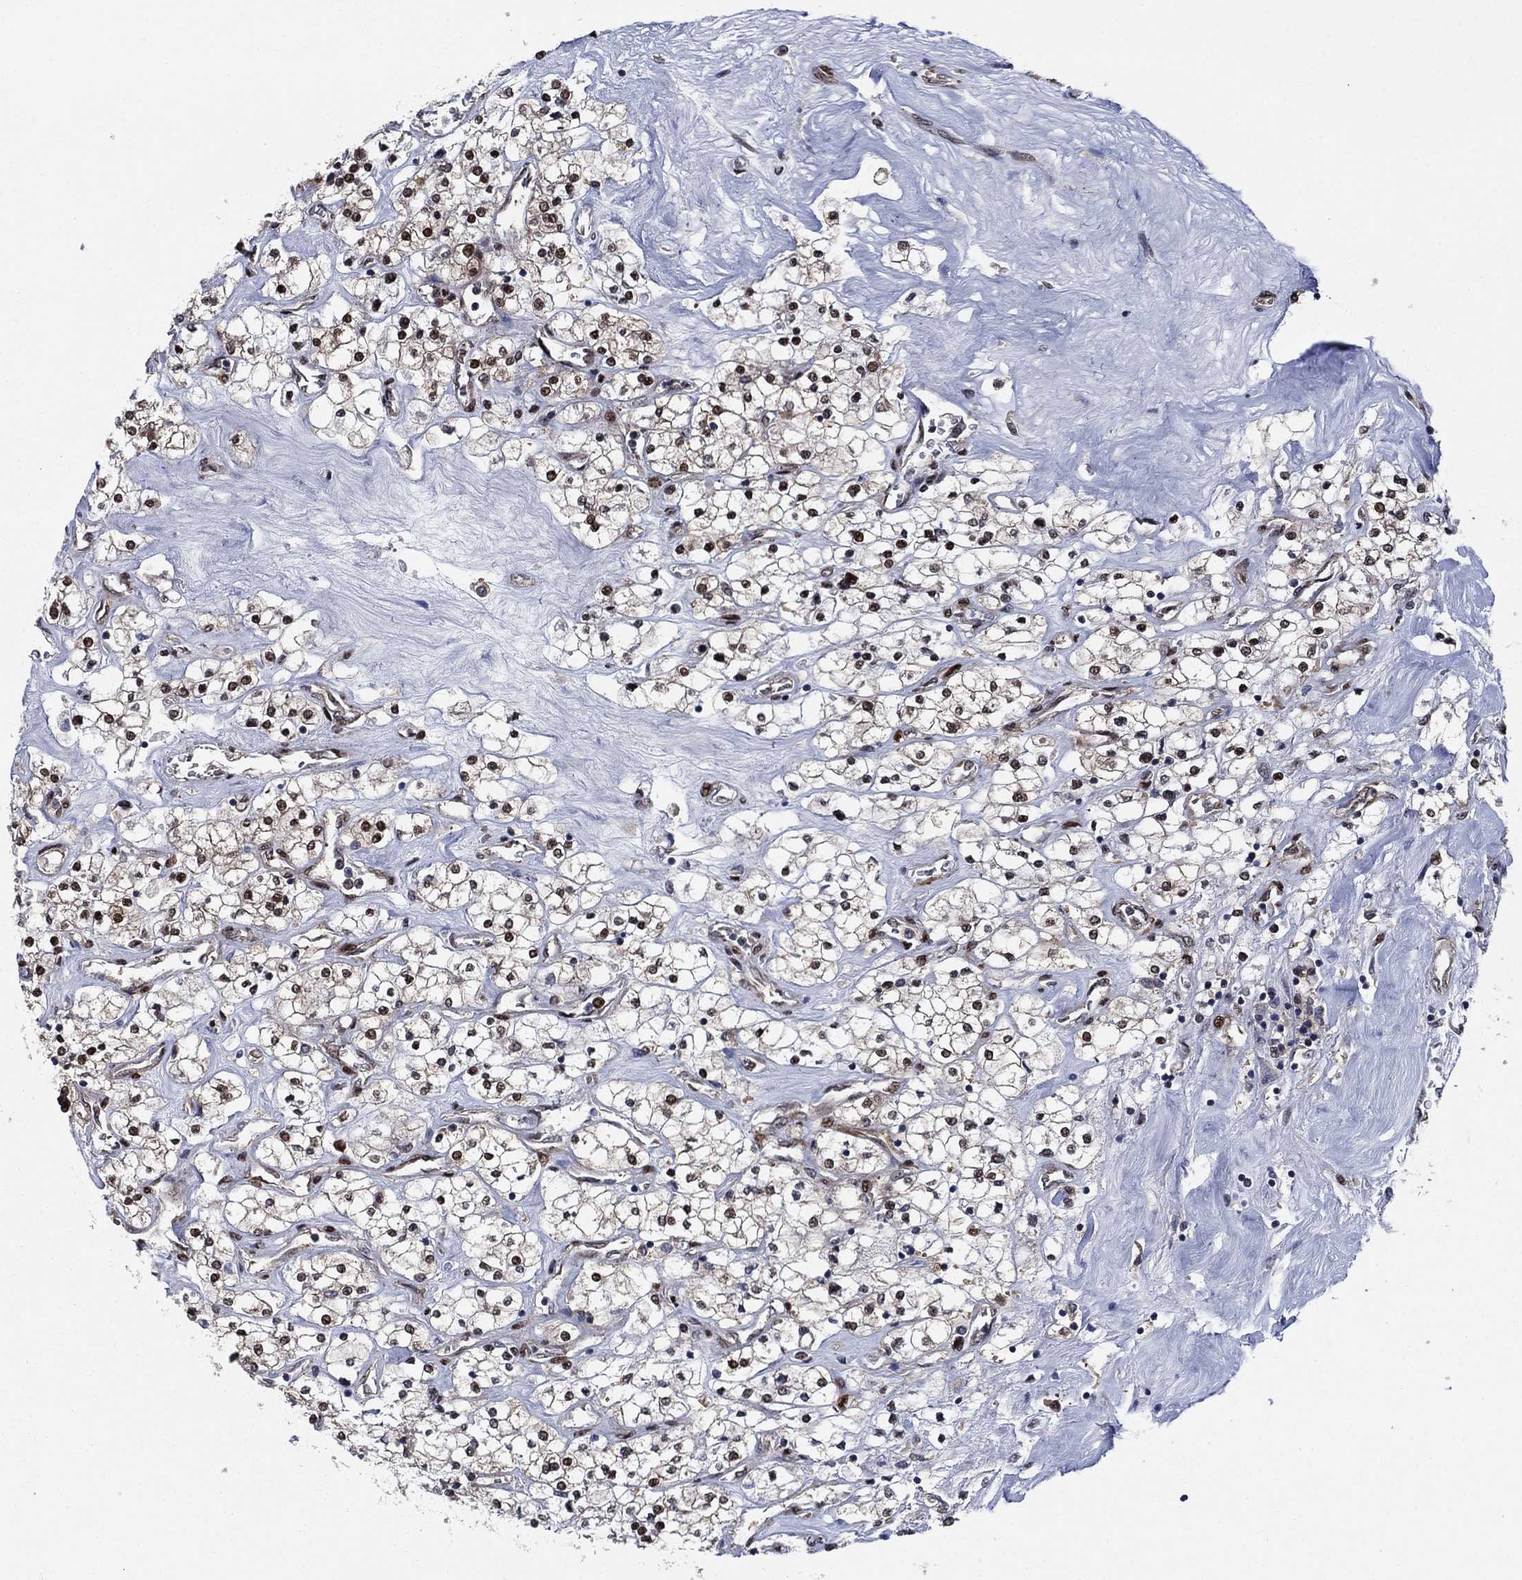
{"staining": {"intensity": "strong", "quantity": "25%-75%", "location": "nuclear"}, "tissue": "renal cancer", "cell_type": "Tumor cells", "image_type": "cancer", "snomed": [{"axis": "morphology", "description": "Adenocarcinoma, NOS"}, {"axis": "topography", "description": "Kidney"}], "caption": "Protein expression analysis of renal cancer shows strong nuclear positivity in approximately 25%-75% of tumor cells.", "gene": "FKBP4", "patient": {"sex": "male", "age": 80}}